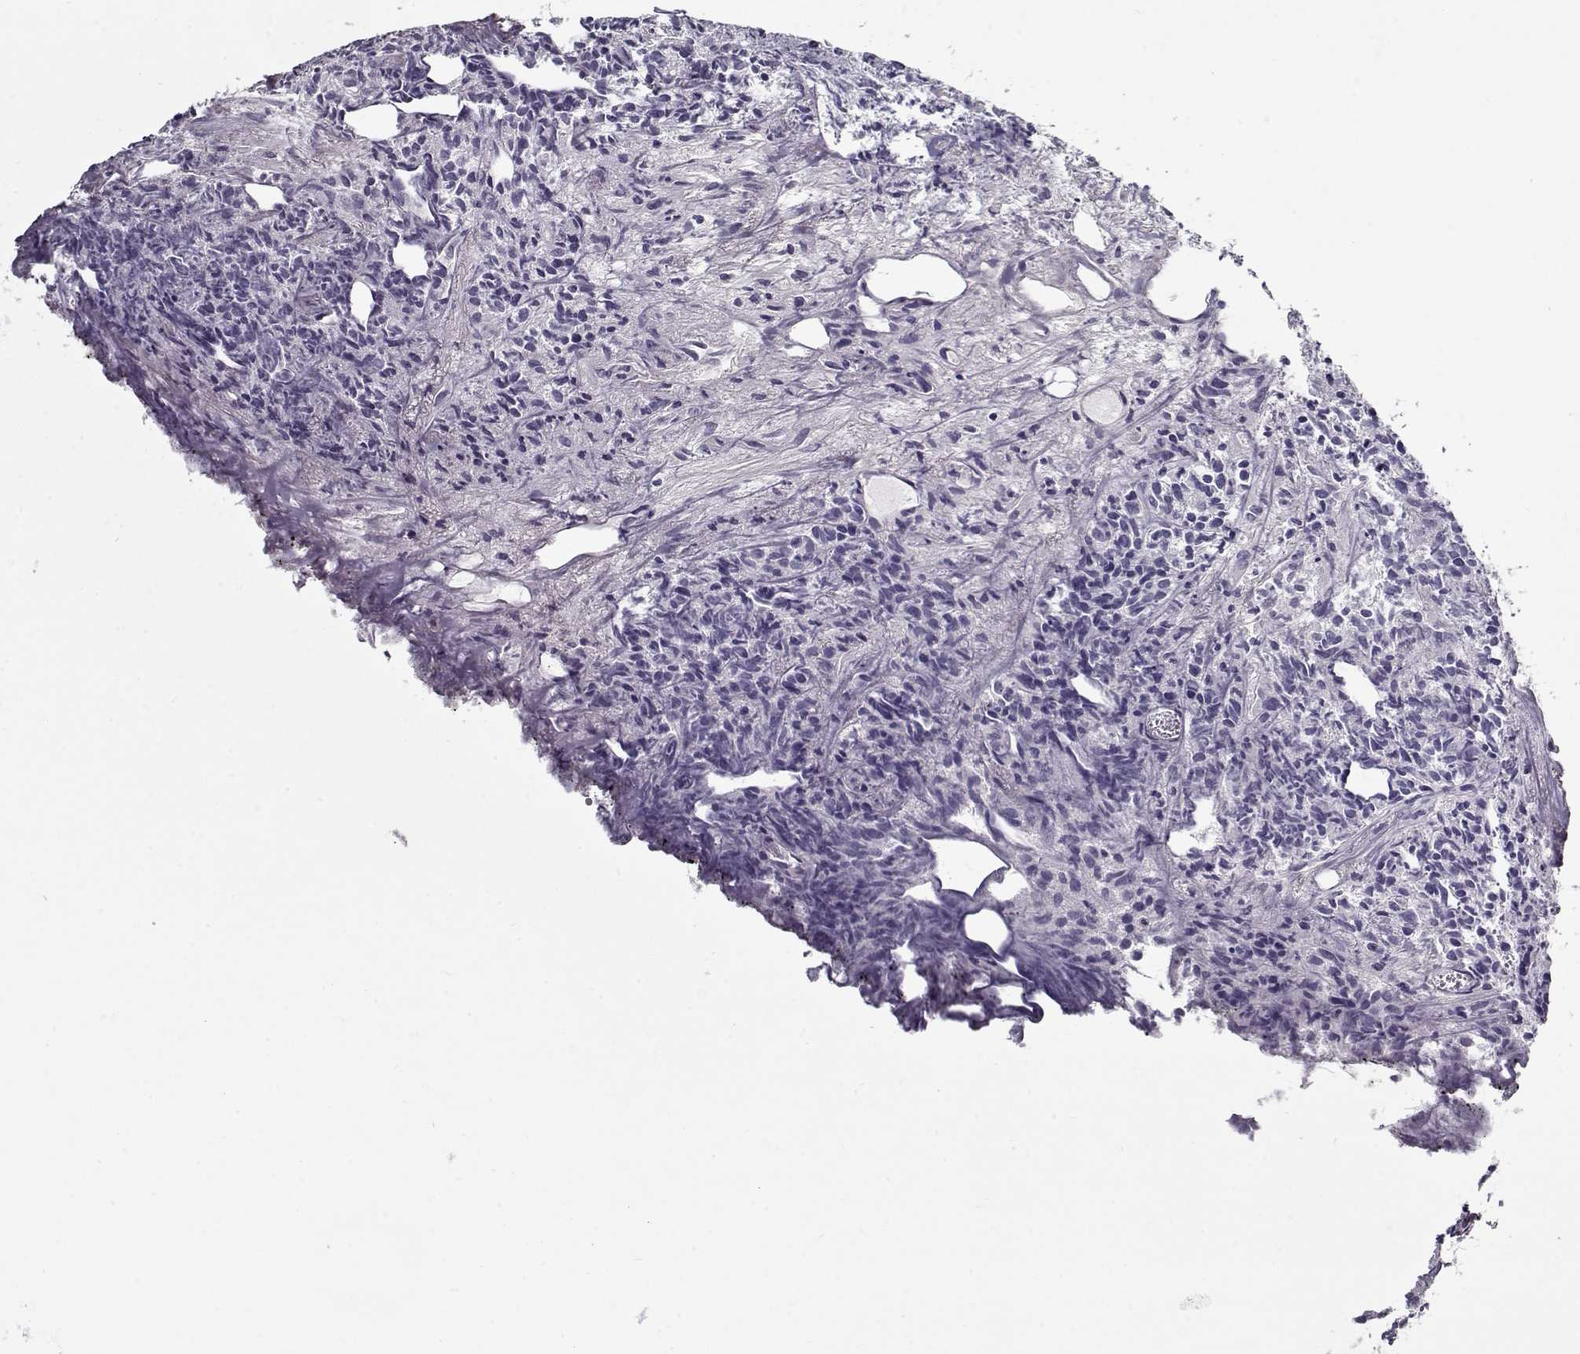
{"staining": {"intensity": "negative", "quantity": "none", "location": "none"}, "tissue": "prostate cancer", "cell_type": "Tumor cells", "image_type": "cancer", "snomed": [{"axis": "morphology", "description": "Adenocarcinoma, High grade"}, {"axis": "topography", "description": "Prostate"}], "caption": "This is an IHC image of prostate adenocarcinoma (high-grade). There is no expression in tumor cells.", "gene": "CCDC136", "patient": {"sex": "male", "age": 58}}